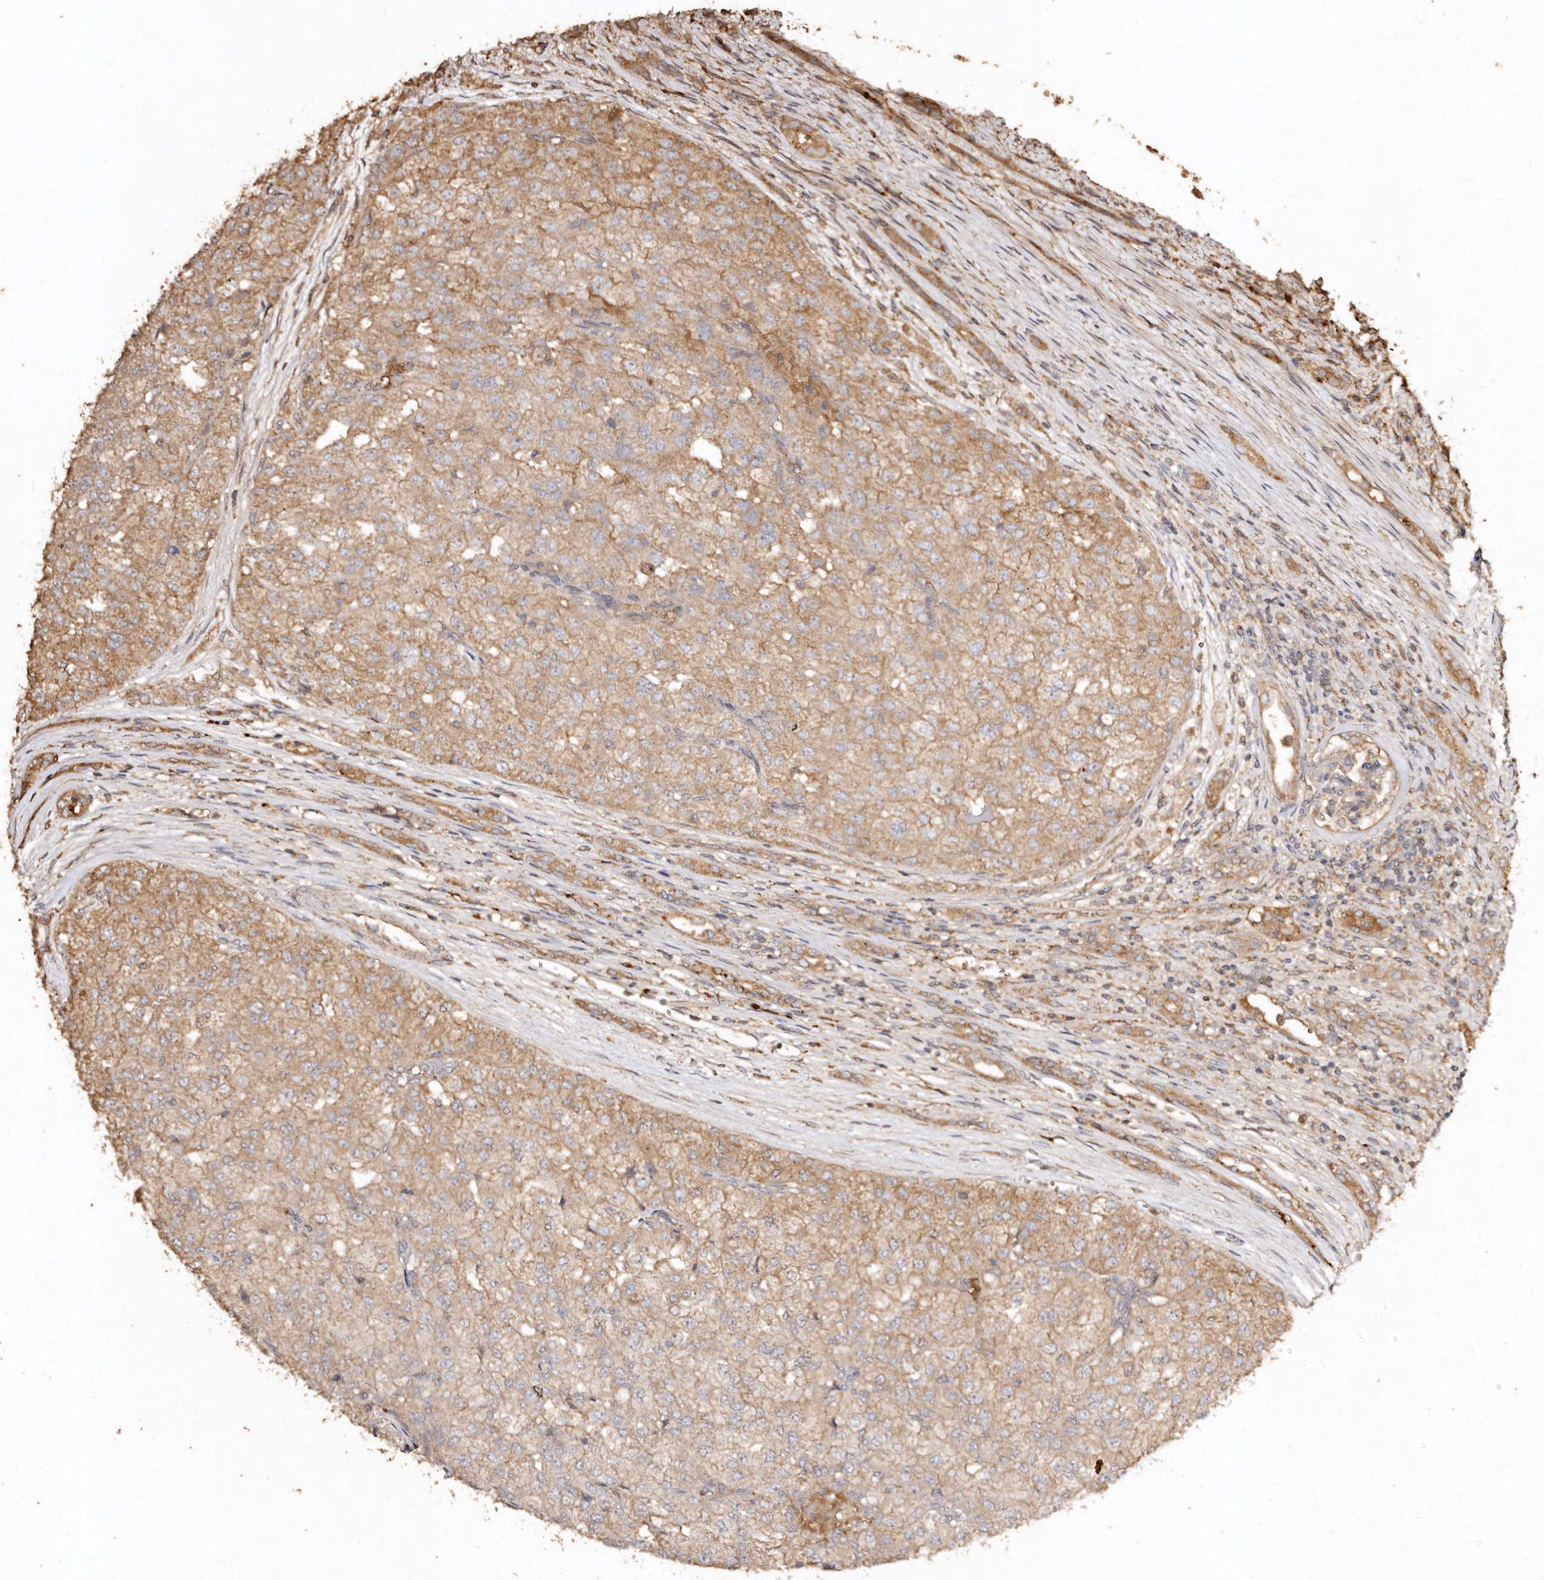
{"staining": {"intensity": "moderate", "quantity": "25%-75%", "location": "cytoplasmic/membranous"}, "tissue": "renal cancer", "cell_type": "Tumor cells", "image_type": "cancer", "snomed": [{"axis": "morphology", "description": "Adenocarcinoma, NOS"}, {"axis": "topography", "description": "Kidney"}], "caption": "Renal cancer (adenocarcinoma) stained with a protein marker exhibits moderate staining in tumor cells.", "gene": "FARS2", "patient": {"sex": "female", "age": 54}}